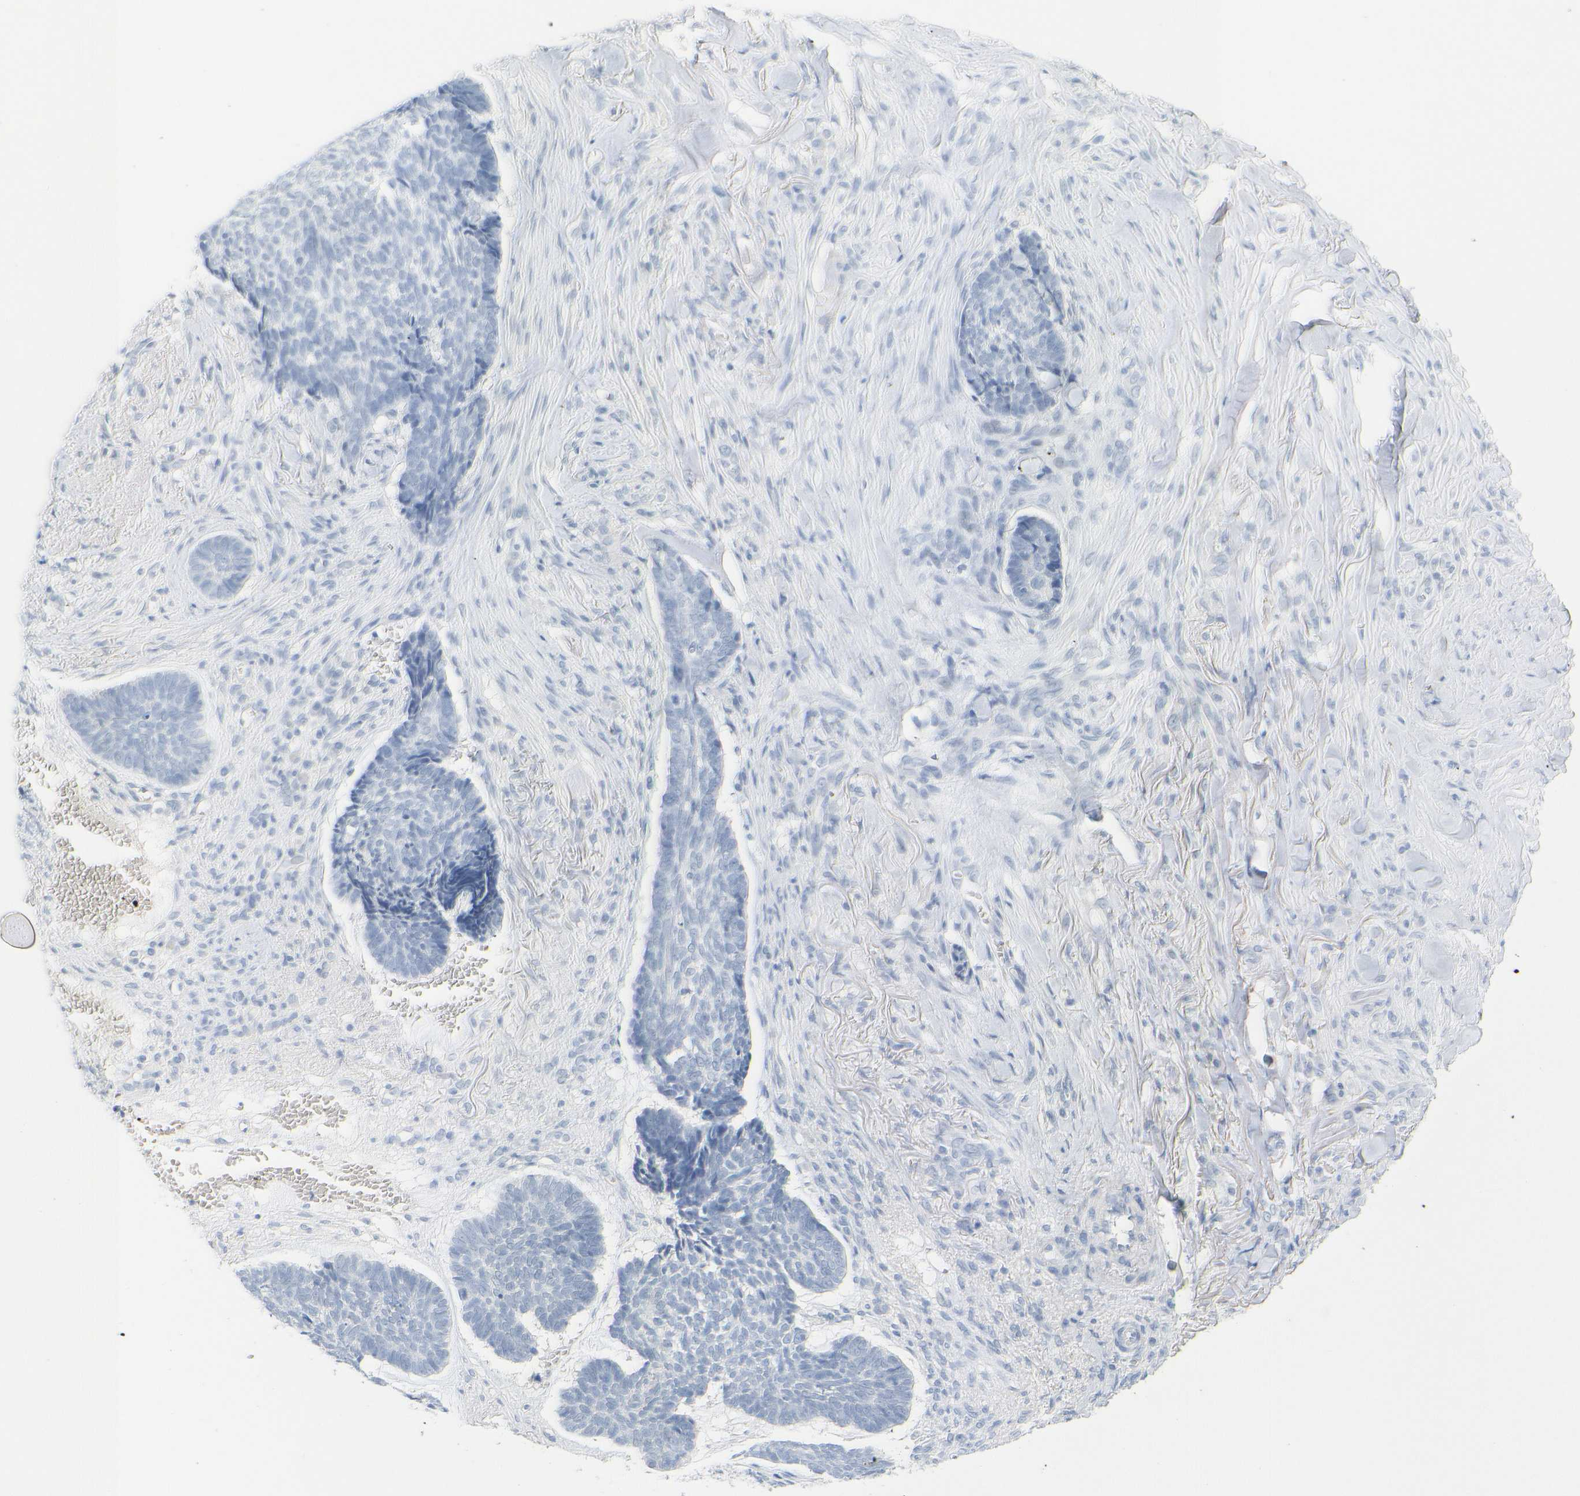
{"staining": {"intensity": "negative", "quantity": "none", "location": "none"}, "tissue": "skin cancer", "cell_type": "Tumor cells", "image_type": "cancer", "snomed": [{"axis": "morphology", "description": "Basal cell carcinoma"}, {"axis": "topography", "description": "Skin"}], "caption": "This is a micrograph of immunohistochemistry (IHC) staining of basal cell carcinoma (skin), which shows no expression in tumor cells.", "gene": "OPN1SW", "patient": {"sex": "male", "age": 84}}